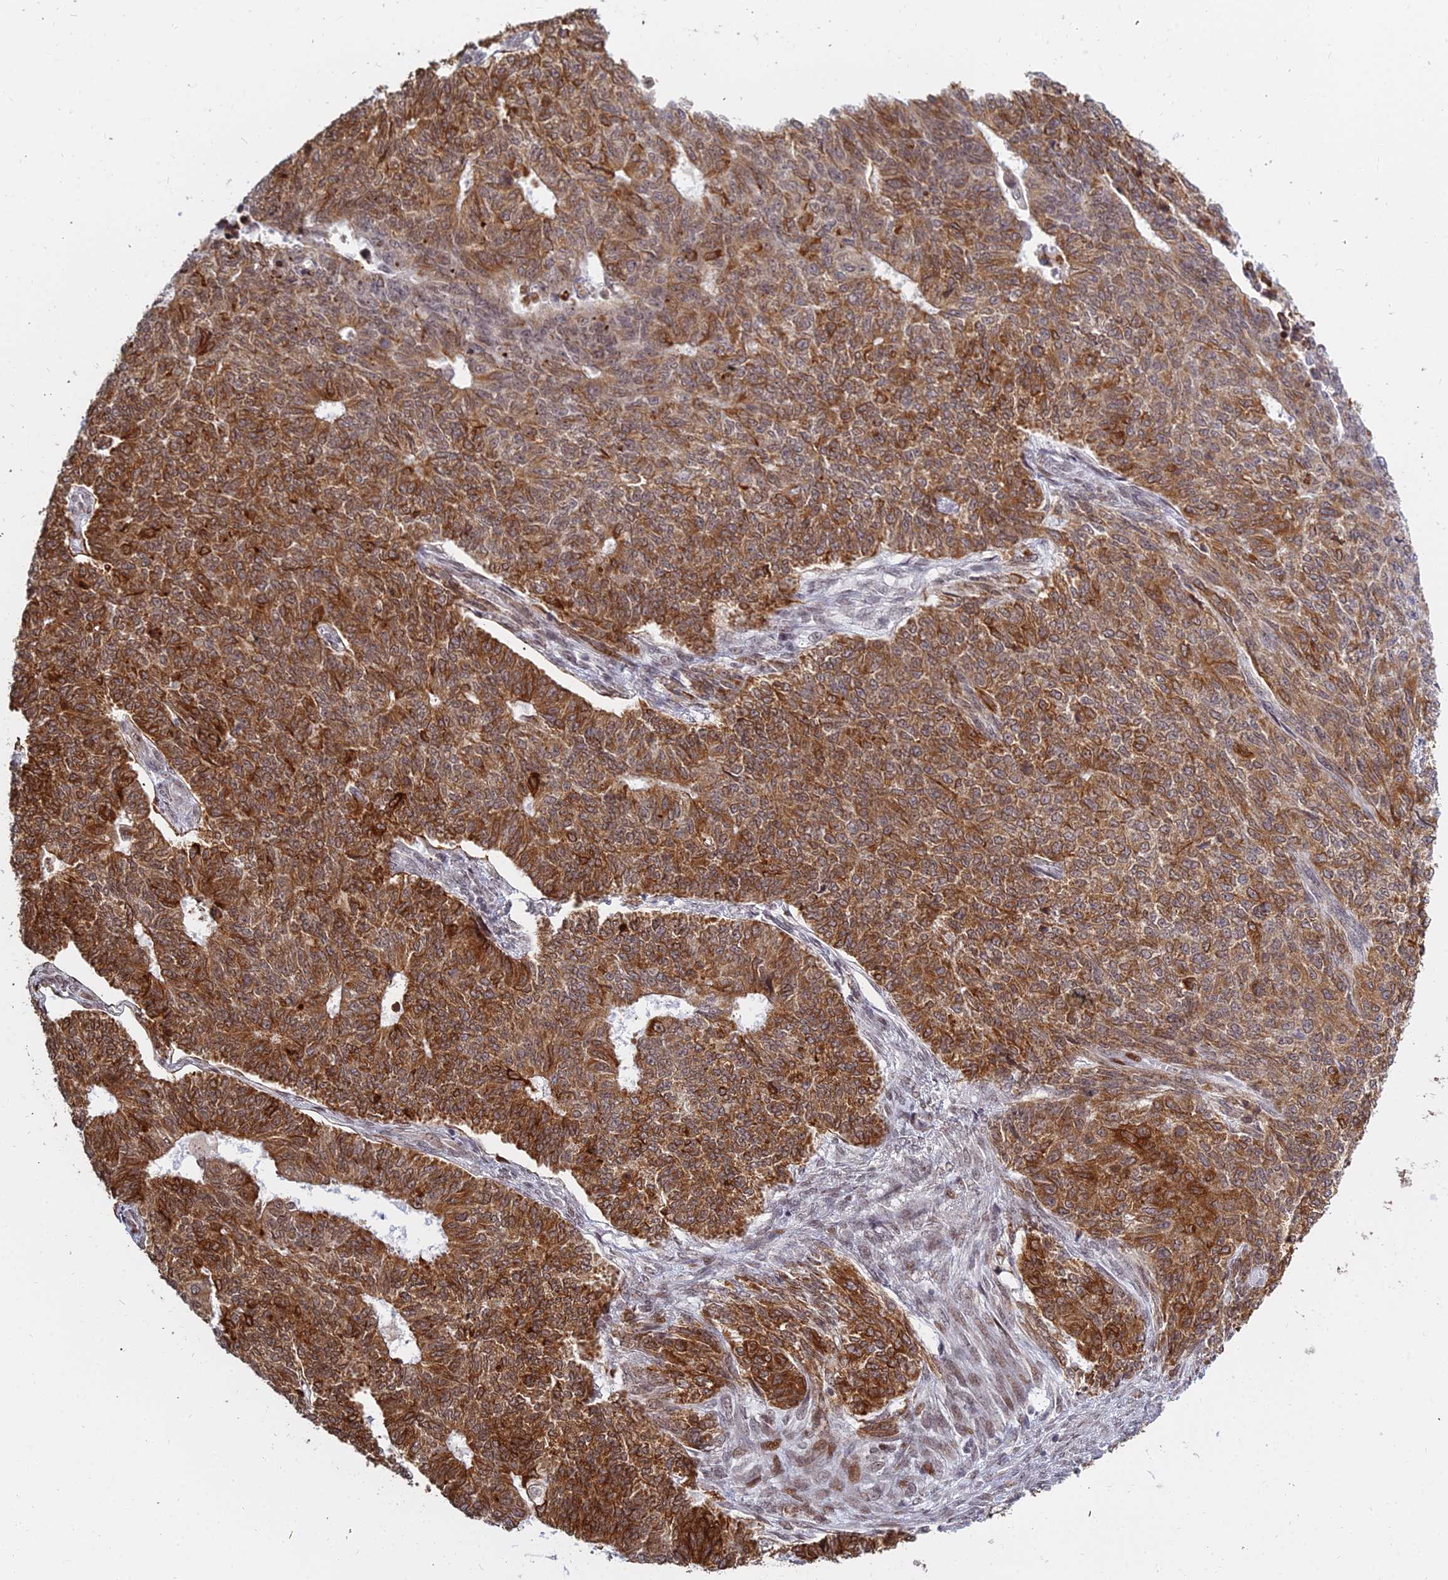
{"staining": {"intensity": "moderate", "quantity": ">75%", "location": "cytoplasmic/membranous"}, "tissue": "endometrial cancer", "cell_type": "Tumor cells", "image_type": "cancer", "snomed": [{"axis": "morphology", "description": "Adenocarcinoma, NOS"}, {"axis": "topography", "description": "Endometrium"}], "caption": "The micrograph demonstrates immunohistochemical staining of adenocarcinoma (endometrial). There is moderate cytoplasmic/membranous positivity is appreciated in approximately >75% of tumor cells.", "gene": "ABCA2", "patient": {"sex": "female", "age": 32}}